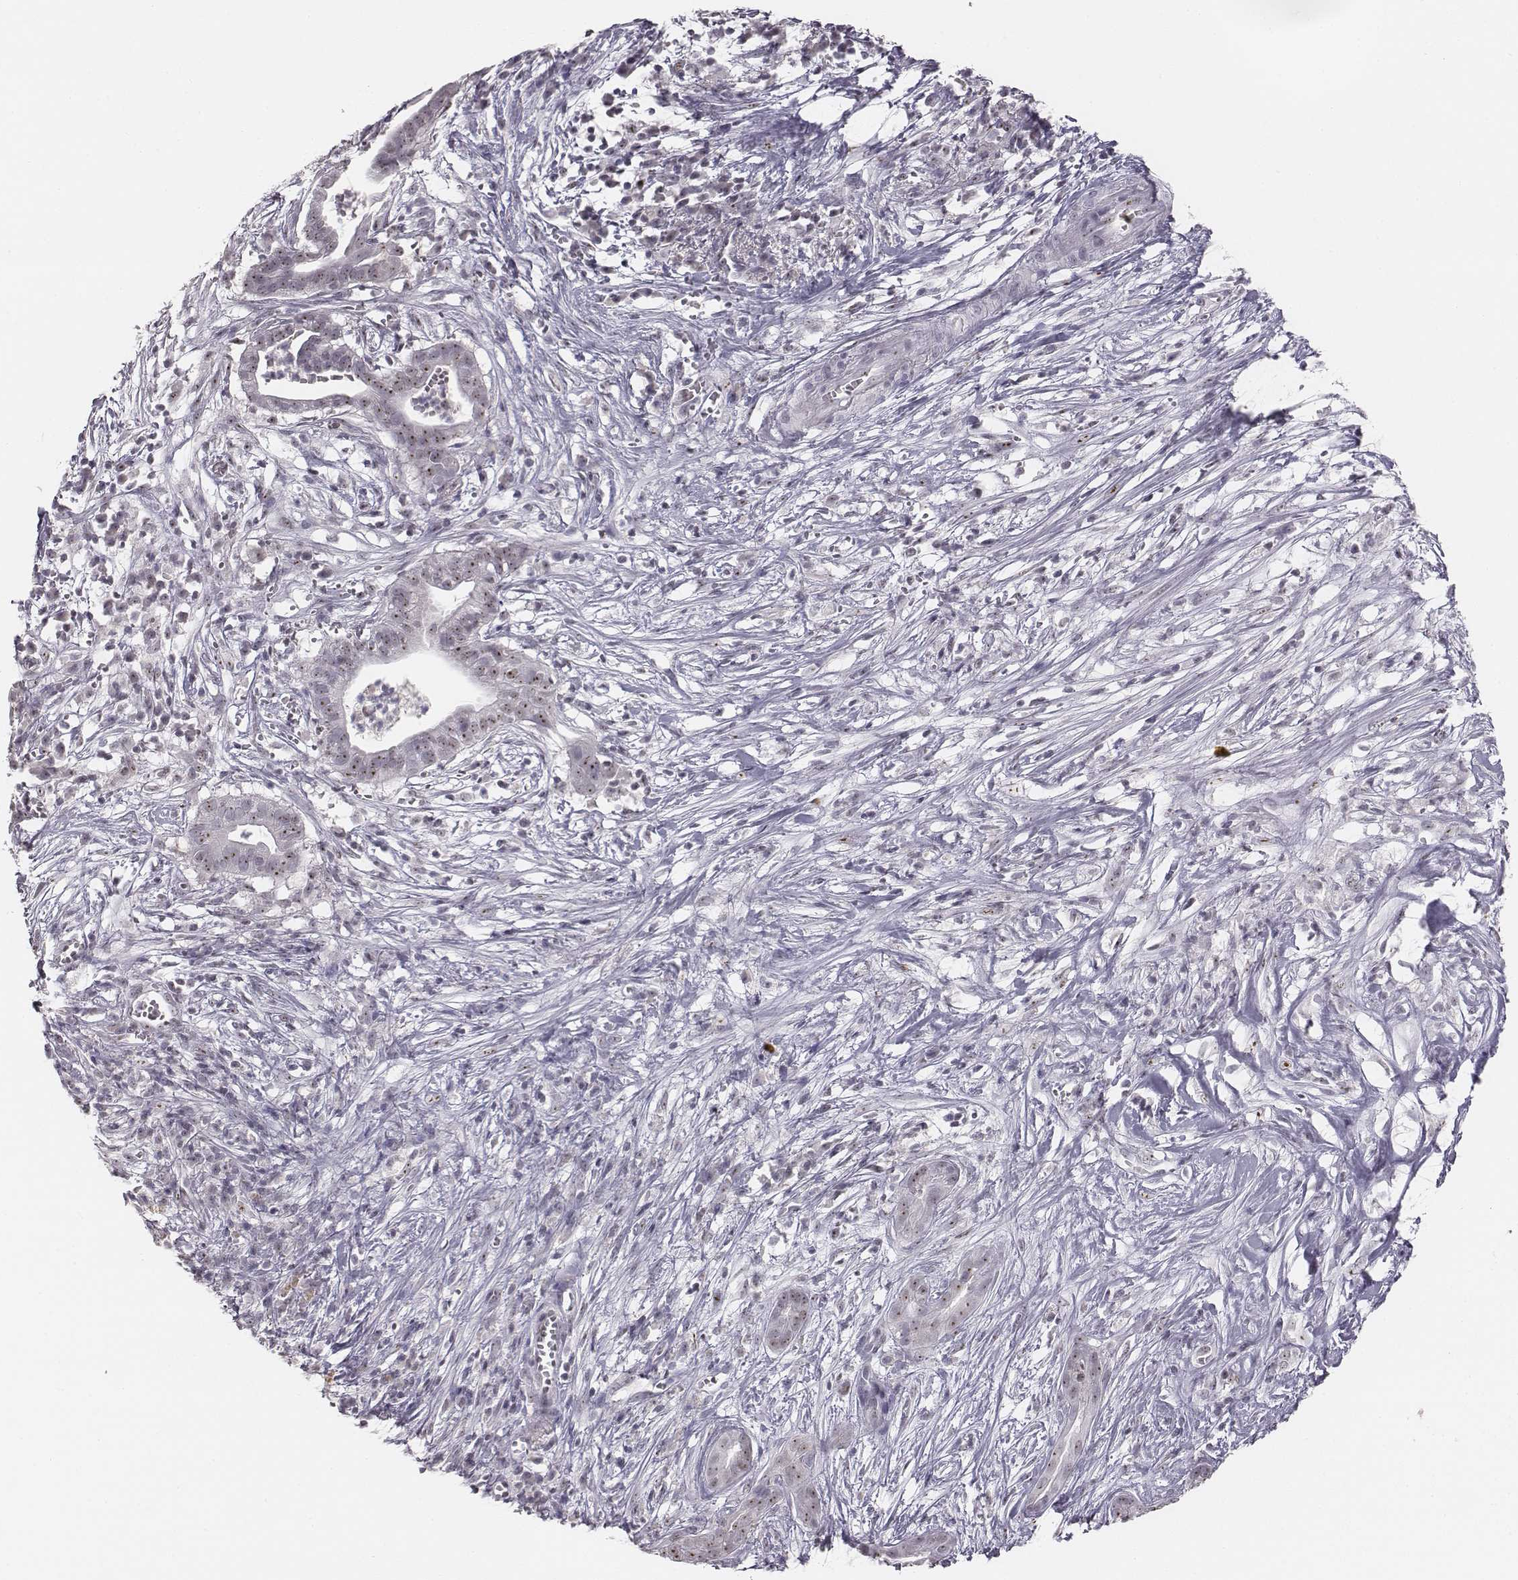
{"staining": {"intensity": "moderate", "quantity": ">75%", "location": "nuclear"}, "tissue": "pancreatic cancer", "cell_type": "Tumor cells", "image_type": "cancer", "snomed": [{"axis": "morphology", "description": "Adenocarcinoma, NOS"}, {"axis": "topography", "description": "Pancreas"}], "caption": "Human pancreatic adenocarcinoma stained with a protein marker shows moderate staining in tumor cells.", "gene": "NIFK", "patient": {"sex": "male", "age": 61}}